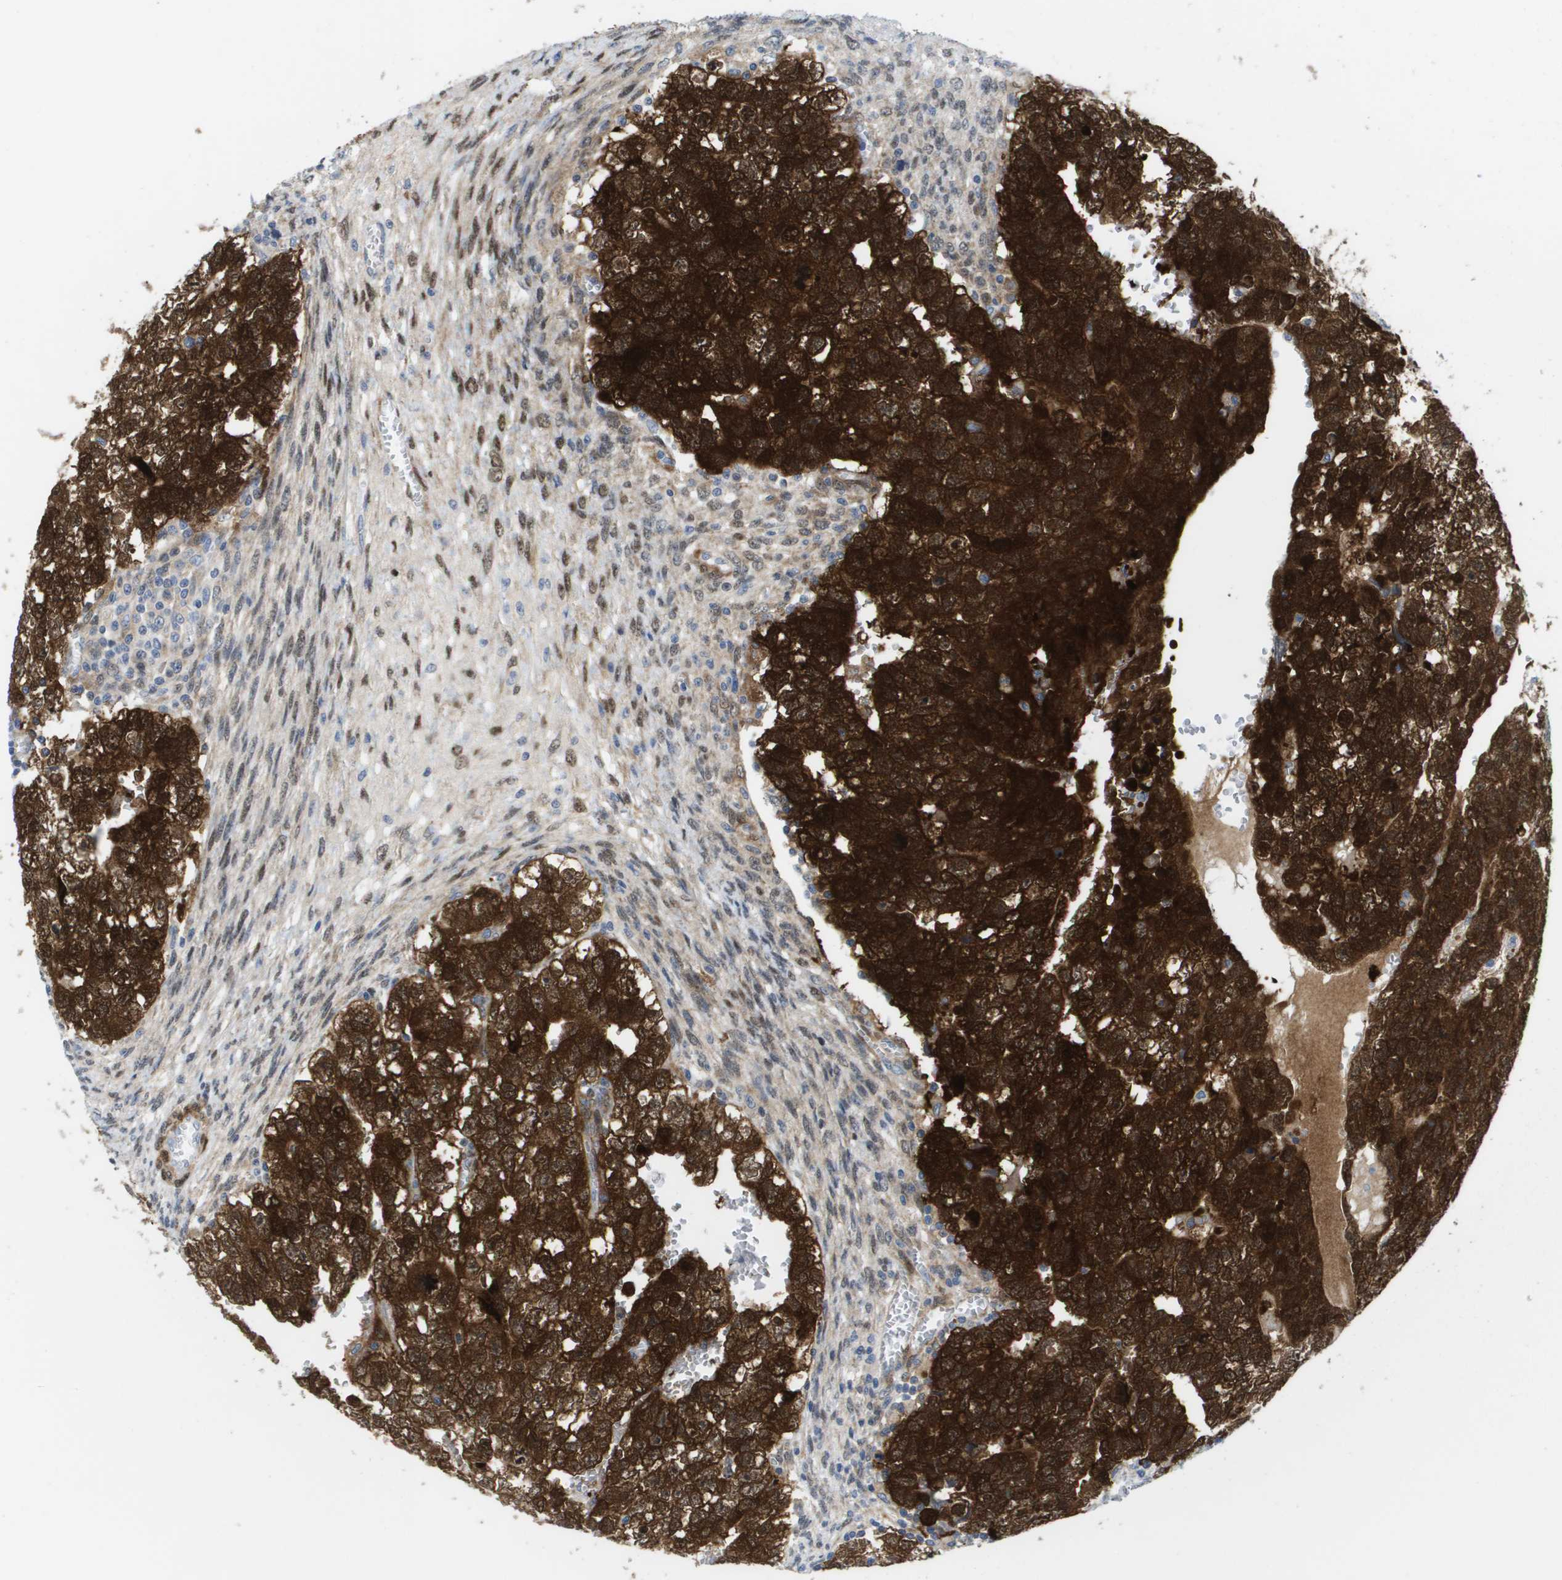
{"staining": {"intensity": "strong", "quantity": ">75%", "location": "cytoplasmic/membranous,nuclear"}, "tissue": "testis cancer", "cell_type": "Tumor cells", "image_type": "cancer", "snomed": [{"axis": "morphology", "description": "Seminoma, NOS"}, {"axis": "morphology", "description": "Carcinoma, Embryonal, NOS"}, {"axis": "topography", "description": "Testis"}], "caption": "This photomicrograph displays testis seminoma stained with immunohistochemistry to label a protein in brown. The cytoplasmic/membranous and nuclear of tumor cells show strong positivity for the protein. Nuclei are counter-stained blue.", "gene": "FKBP4", "patient": {"sex": "male", "age": 38}}